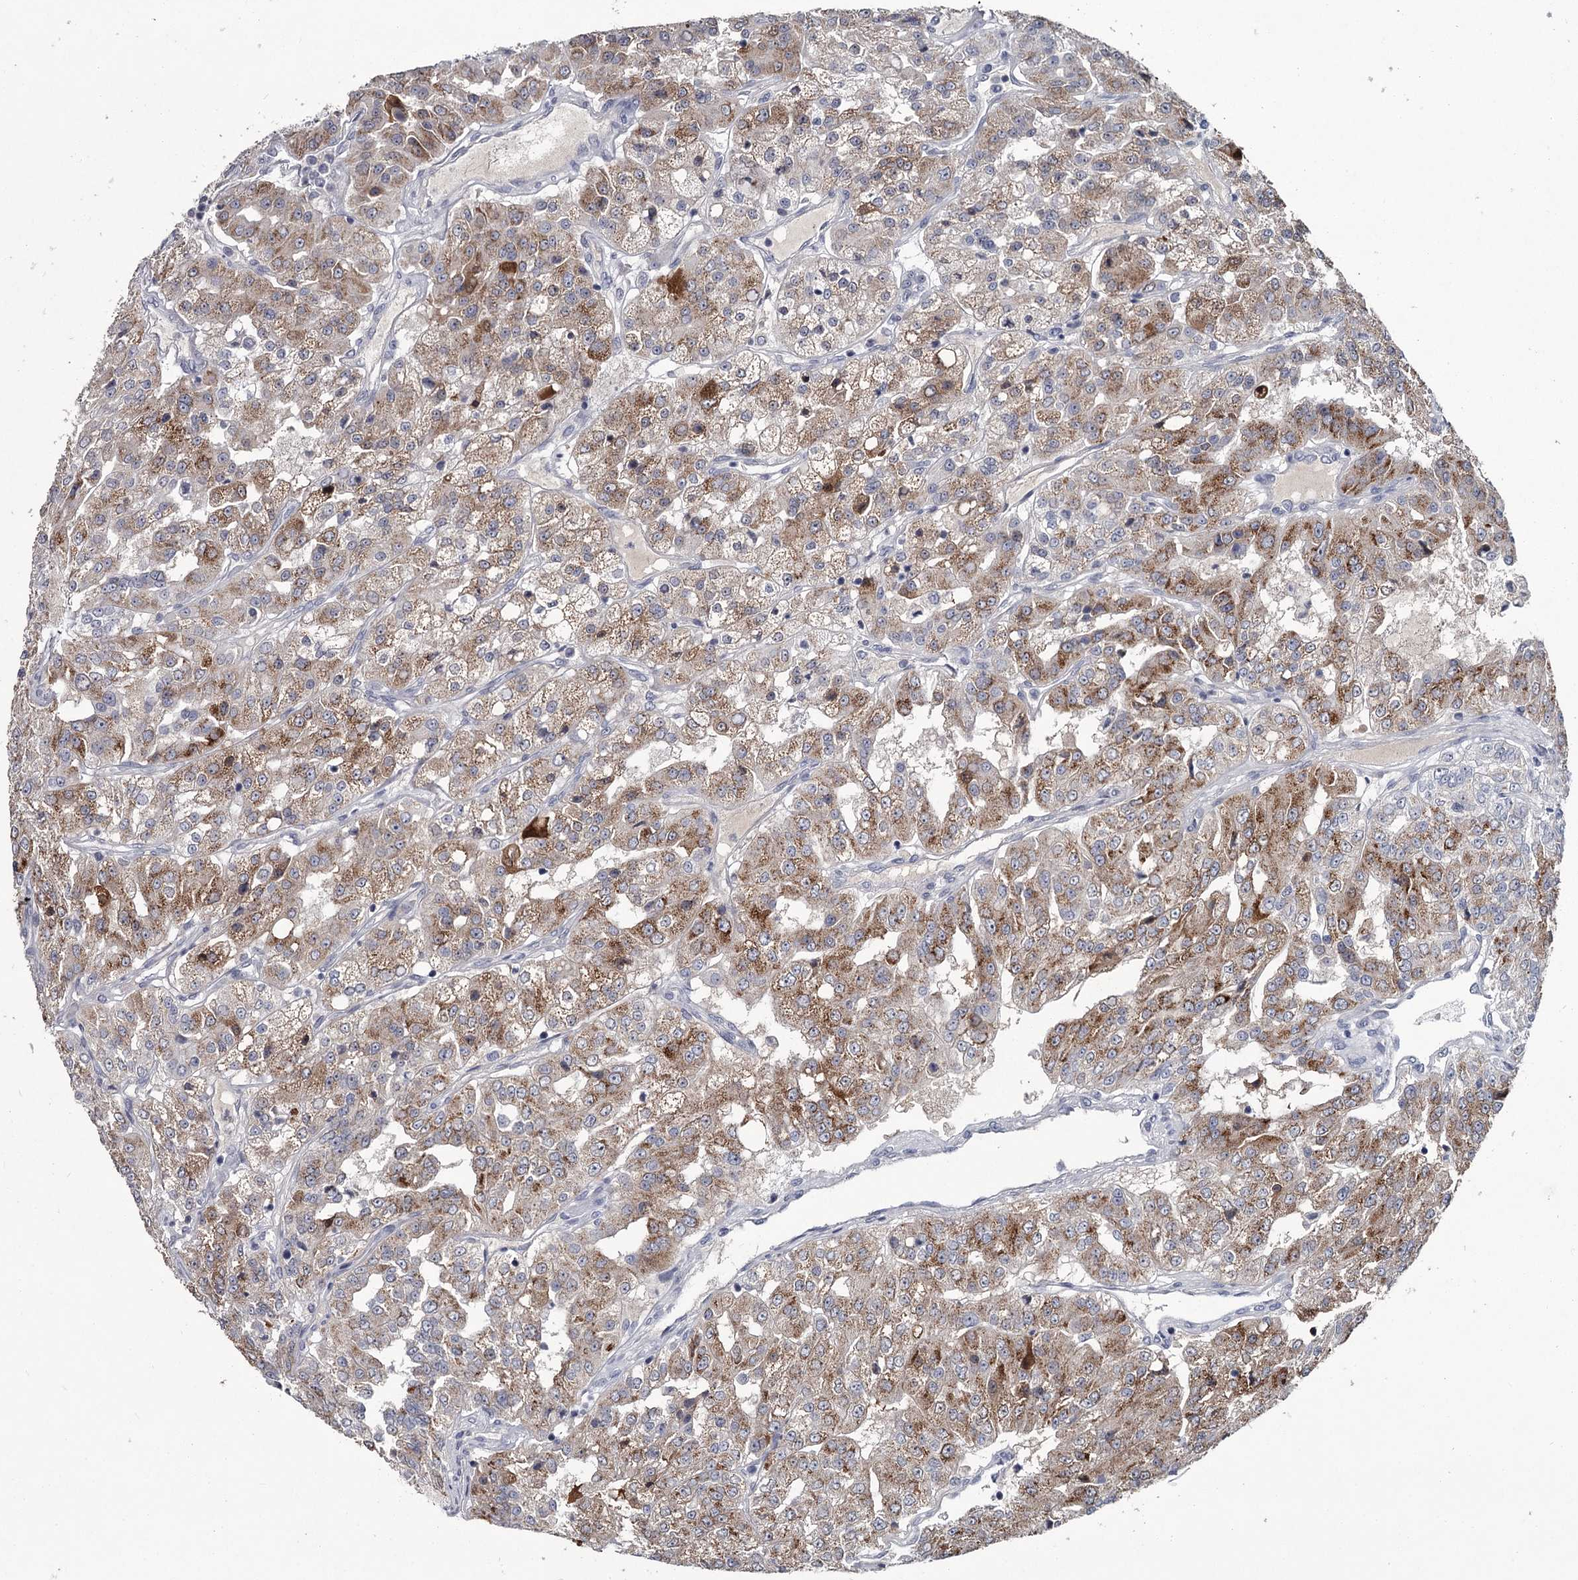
{"staining": {"intensity": "moderate", "quantity": ">75%", "location": "cytoplasmic/membranous"}, "tissue": "renal cancer", "cell_type": "Tumor cells", "image_type": "cancer", "snomed": [{"axis": "morphology", "description": "Adenocarcinoma, NOS"}, {"axis": "topography", "description": "Kidney"}], "caption": "There is medium levels of moderate cytoplasmic/membranous expression in tumor cells of renal cancer (adenocarcinoma), as demonstrated by immunohistochemical staining (brown color).", "gene": "DAO", "patient": {"sex": "female", "age": 63}}